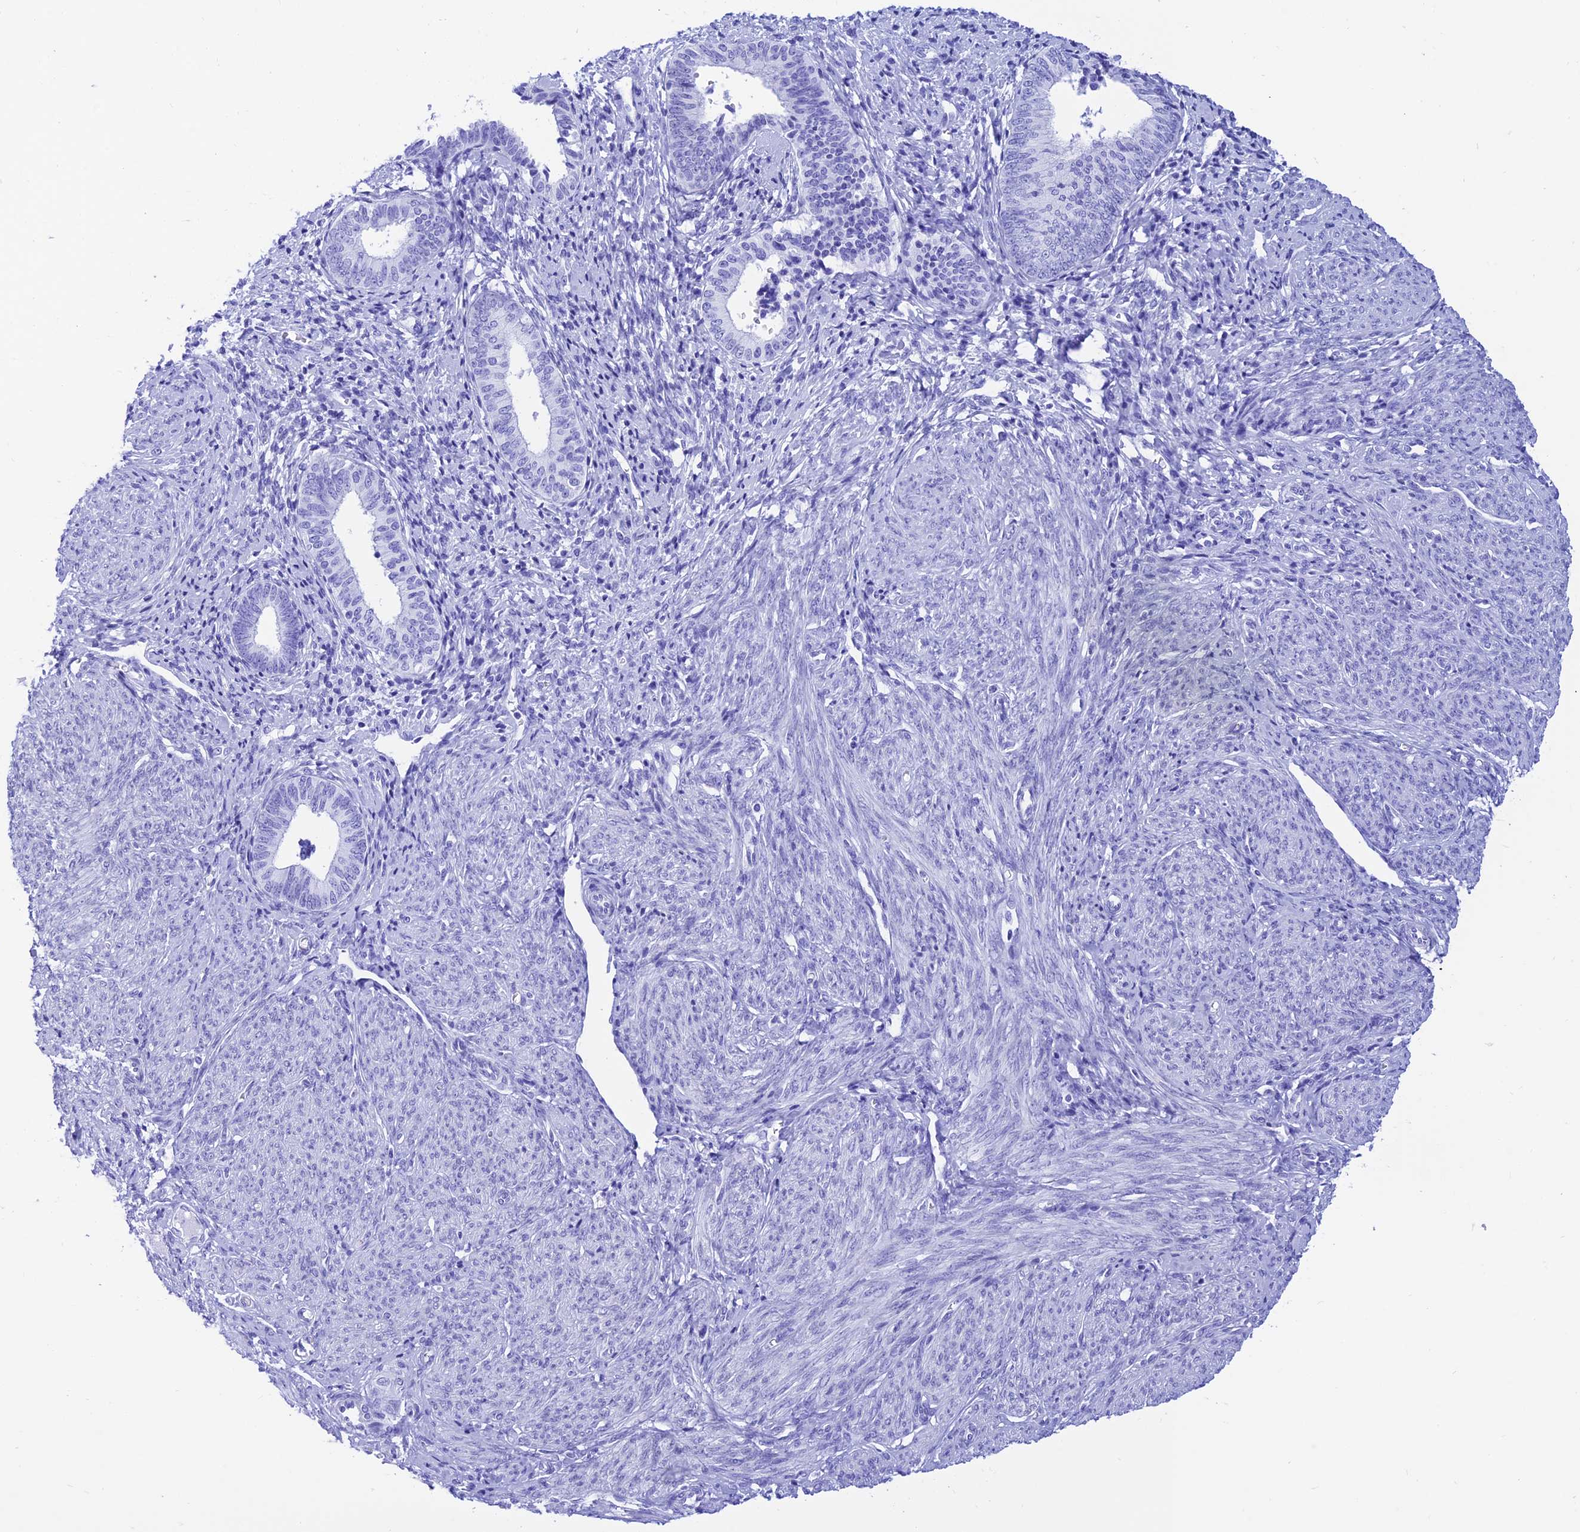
{"staining": {"intensity": "negative", "quantity": "none", "location": "none"}, "tissue": "endometrial cancer", "cell_type": "Tumor cells", "image_type": "cancer", "snomed": [{"axis": "morphology", "description": "Adenocarcinoma, NOS"}, {"axis": "topography", "description": "Endometrium"}], "caption": "The immunohistochemistry (IHC) photomicrograph has no significant positivity in tumor cells of adenocarcinoma (endometrial) tissue. (DAB immunohistochemistry (IHC) visualized using brightfield microscopy, high magnification).", "gene": "PRNP", "patient": {"sex": "female", "age": 79}}